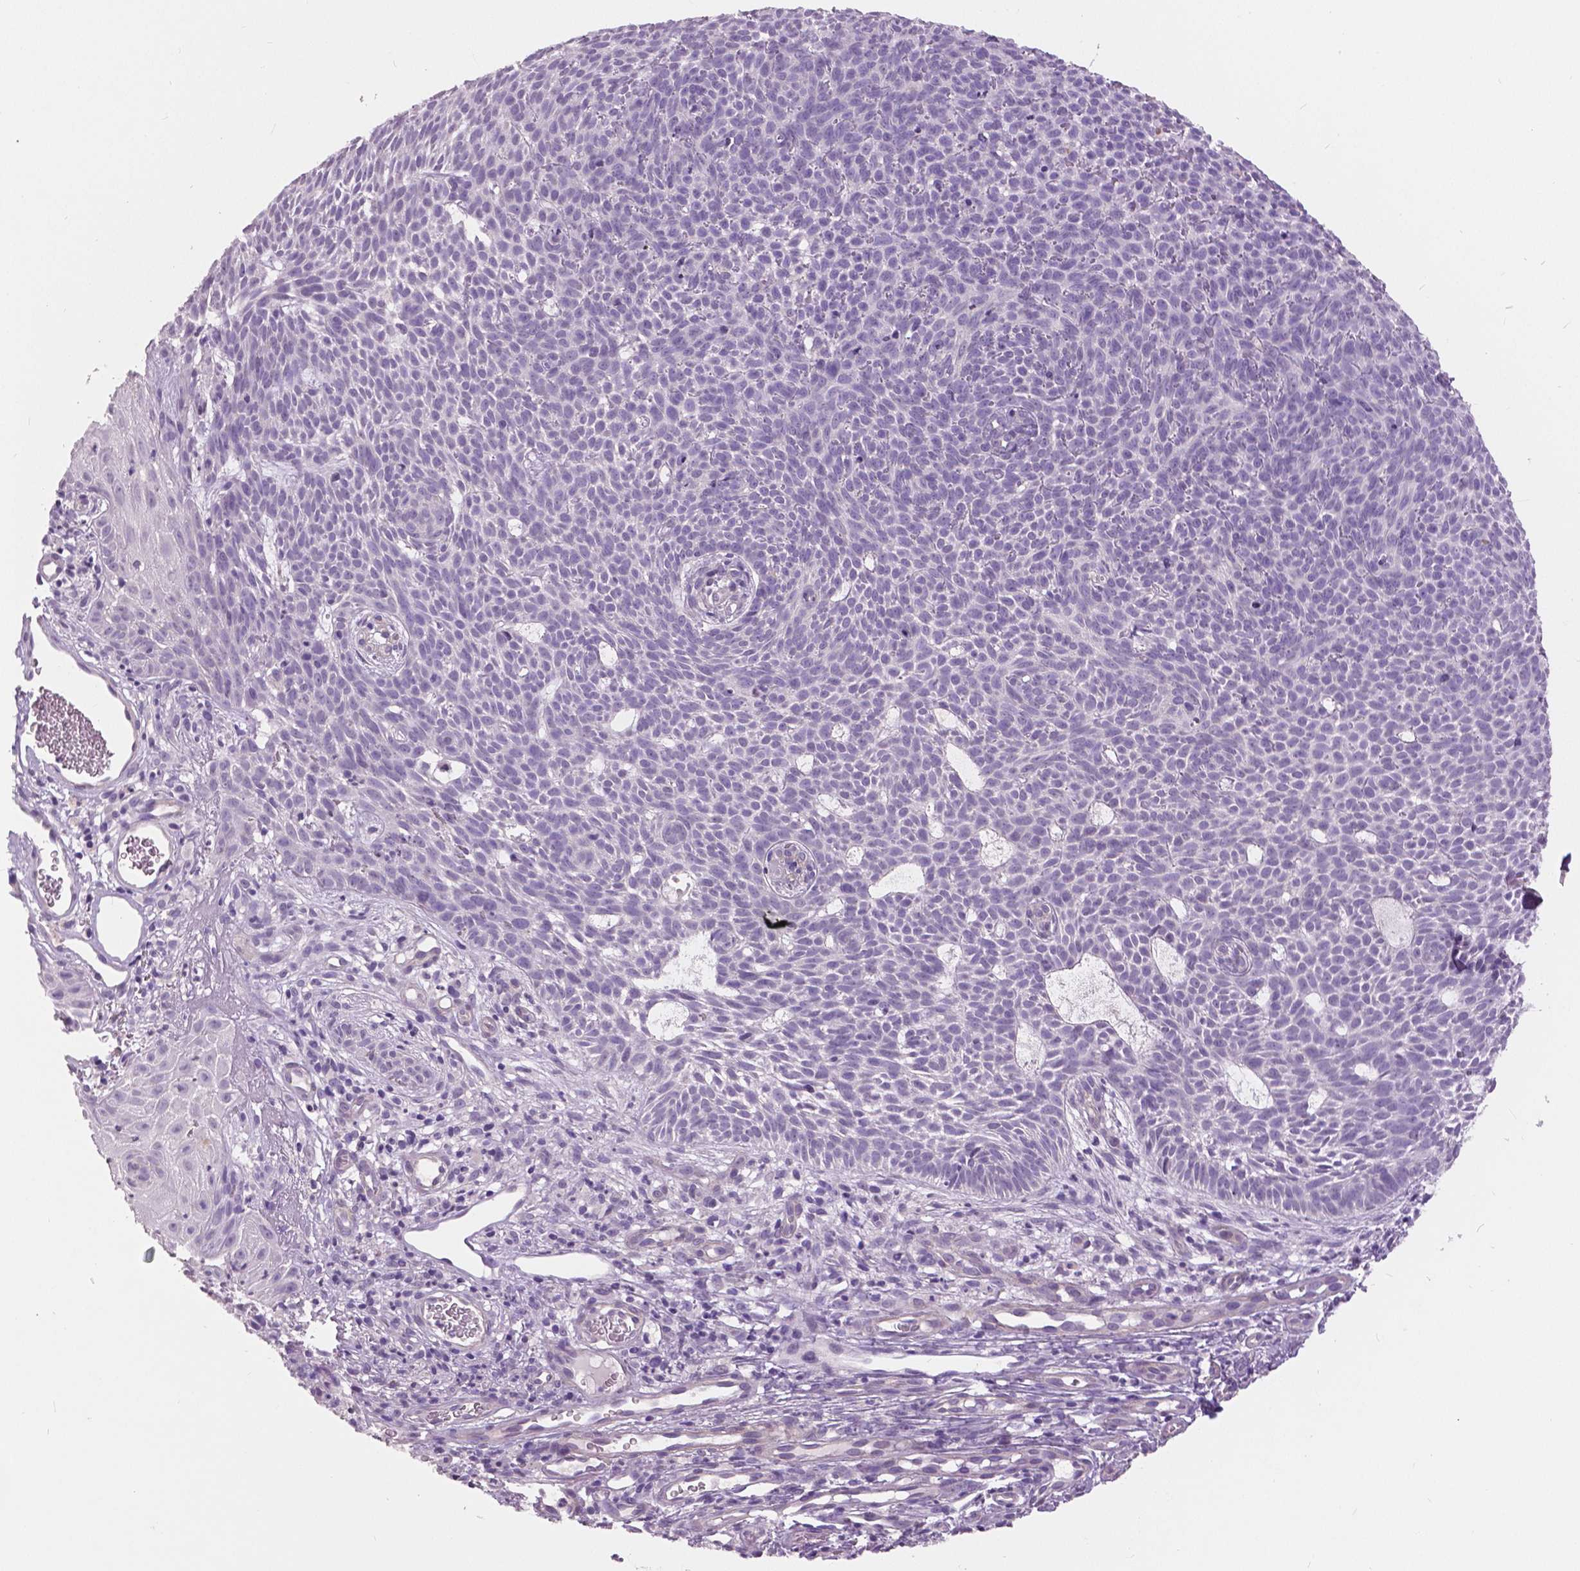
{"staining": {"intensity": "negative", "quantity": "none", "location": "none"}, "tissue": "skin cancer", "cell_type": "Tumor cells", "image_type": "cancer", "snomed": [{"axis": "morphology", "description": "Basal cell carcinoma"}, {"axis": "topography", "description": "Skin"}], "caption": "Tumor cells show no significant positivity in skin cancer (basal cell carcinoma).", "gene": "GRIN2A", "patient": {"sex": "male", "age": 59}}